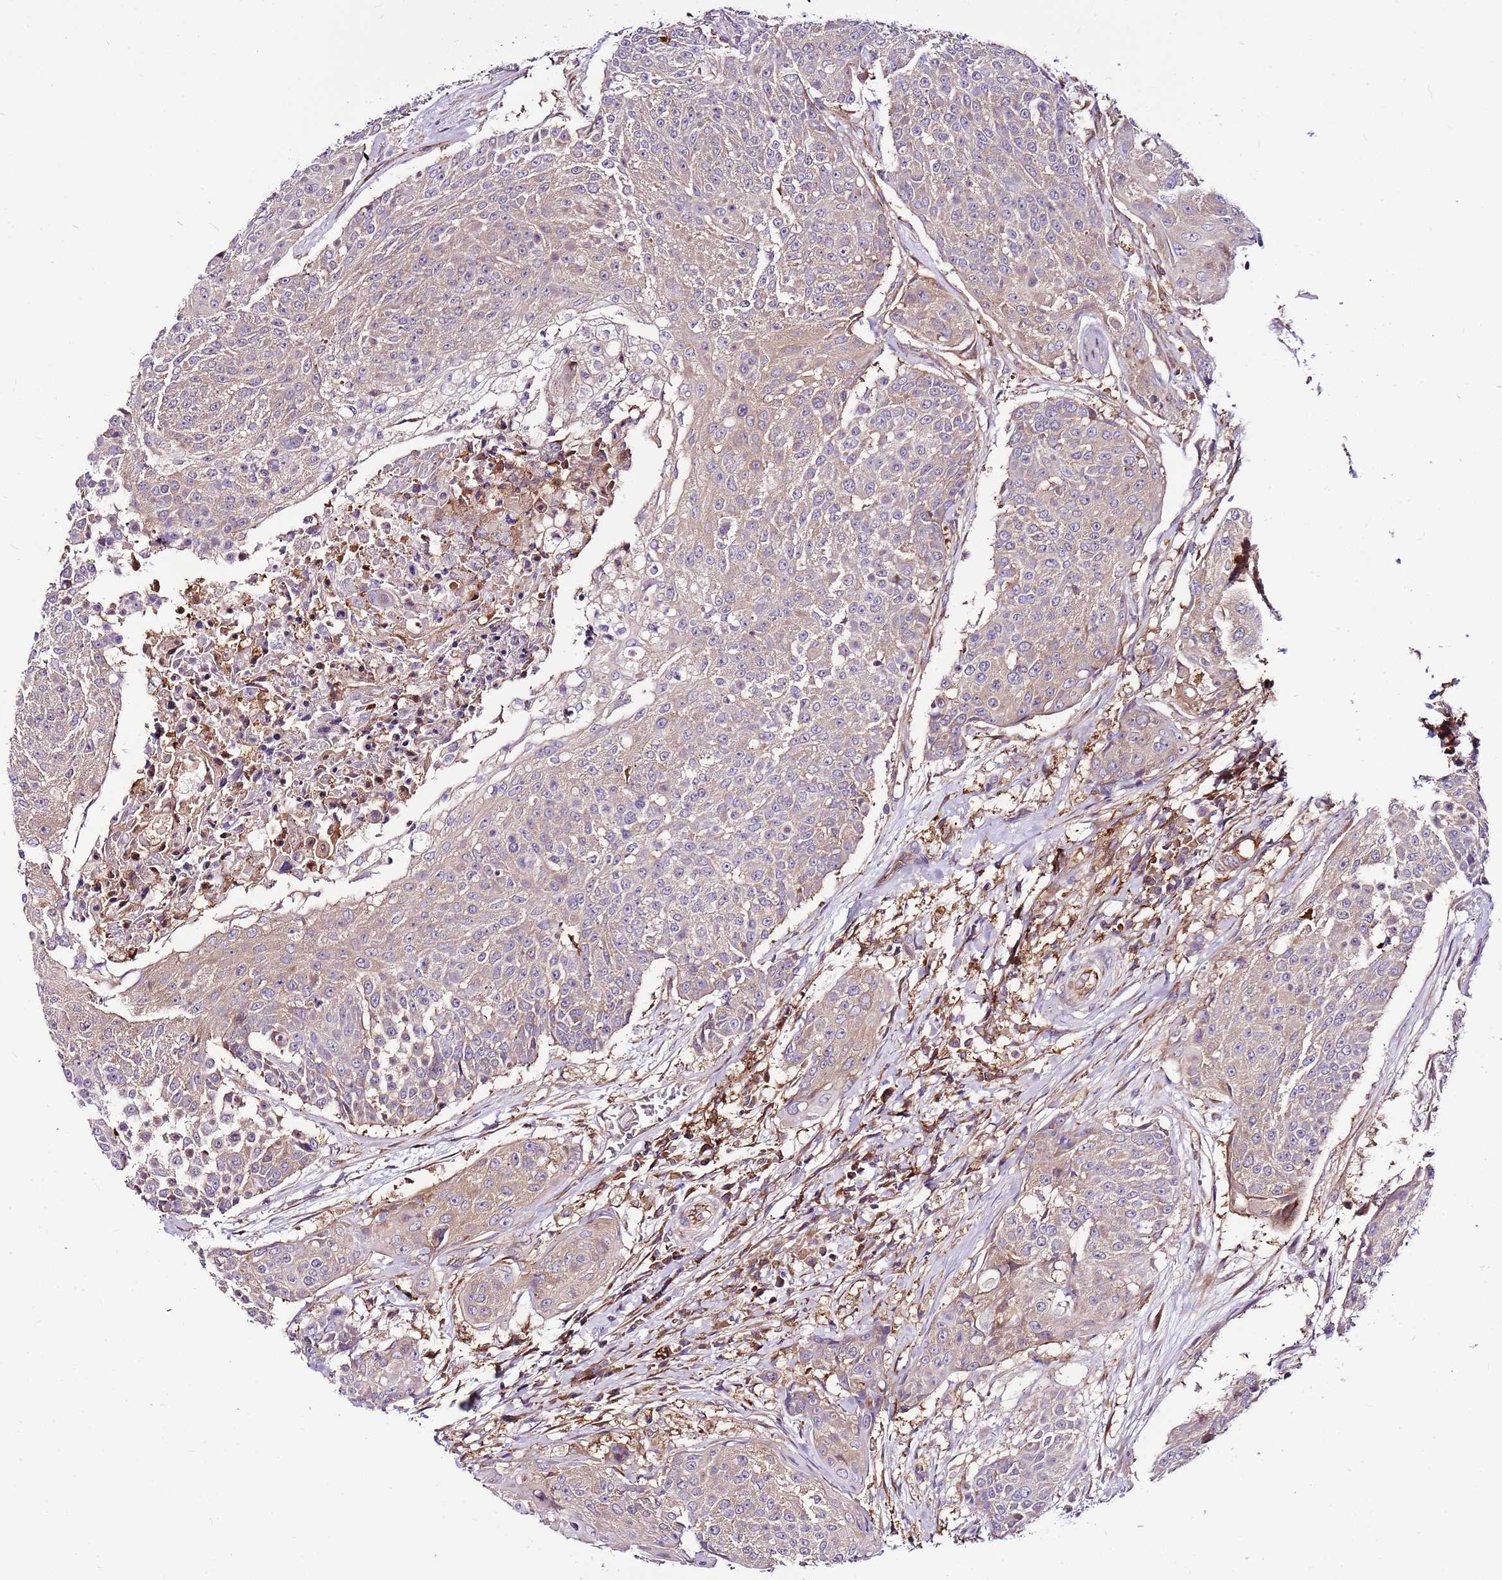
{"staining": {"intensity": "weak", "quantity": "25%-75%", "location": "cytoplasmic/membranous"}, "tissue": "urothelial cancer", "cell_type": "Tumor cells", "image_type": "cancer", "snomed": [{"axis": "morphology", "description": "Urothelial carcinoma, High grade"}, {"axis": "topography", "description": "Urinary bladder"}], "caption": "A micrograph of urothelial cancer stained for a protein demonstrates weak cytoplasmic/membranous brown staining in tumor cells. (DAB (3,3'-diaminobenzidine) = brown stain, brightfield microscopy at high magnification).", "gene": "ATXN2L", "patient": {"sex": "female", "age": 63}}